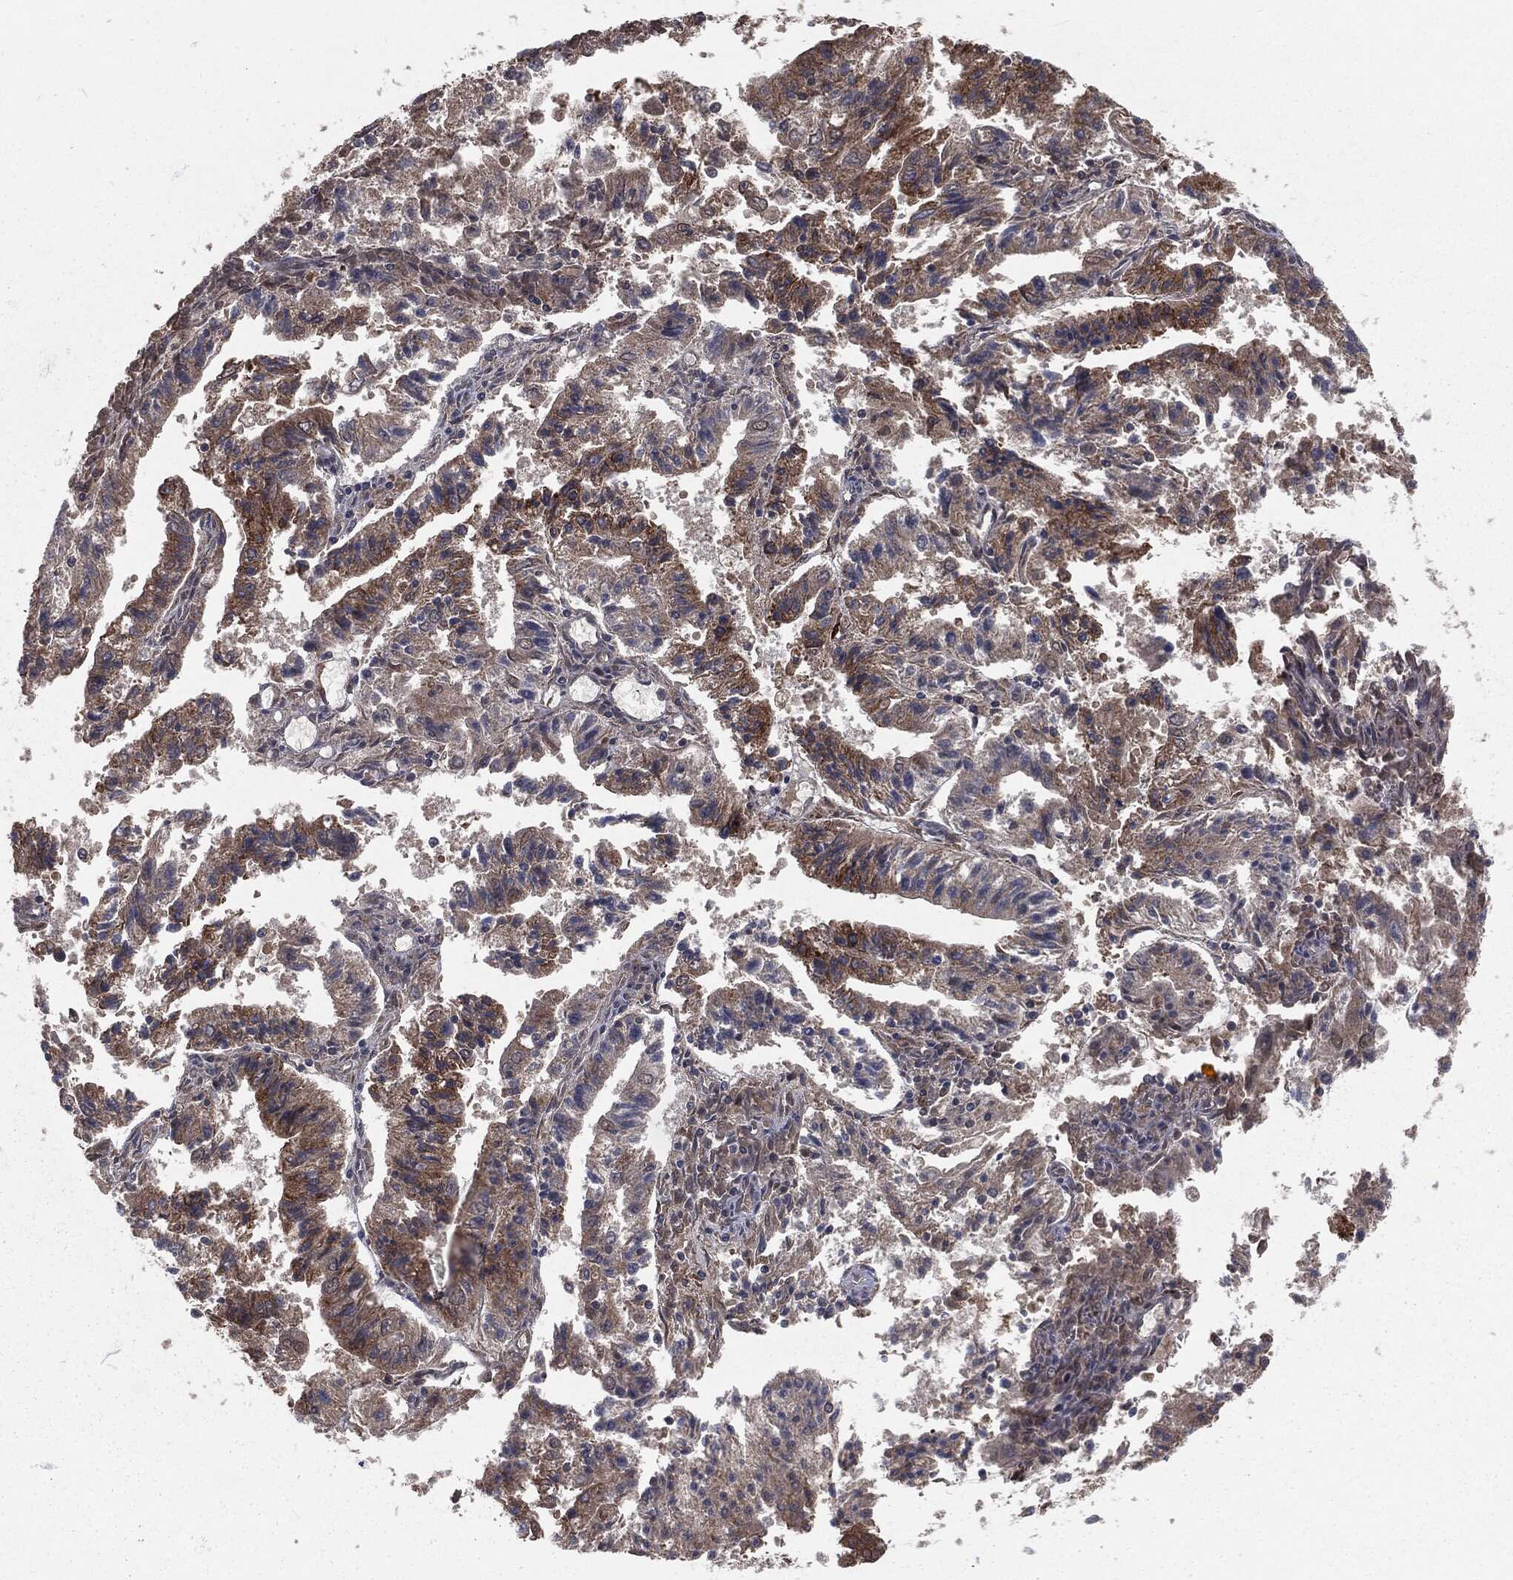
{"staining": {"intensity": "moderate", "quantity": "<25%", "location": "cytoplasmic/membranous"}, "tissue": "endometrial cancer", "cell_type": "Tumor cells", "image_type": "cancer", "snomed": [{"axis": "morphology", "description": "Adenocarcinoma, NOS"}, {"axis": "topography", "description": "Endometrium"}], "caption": "A brown stain shows moderate cytoplasmic/membranous staining of a protein in human endometrial cancer tumor cells.", "gene": "FBXO7", "patient": {"sex": "female", "age": 82}}